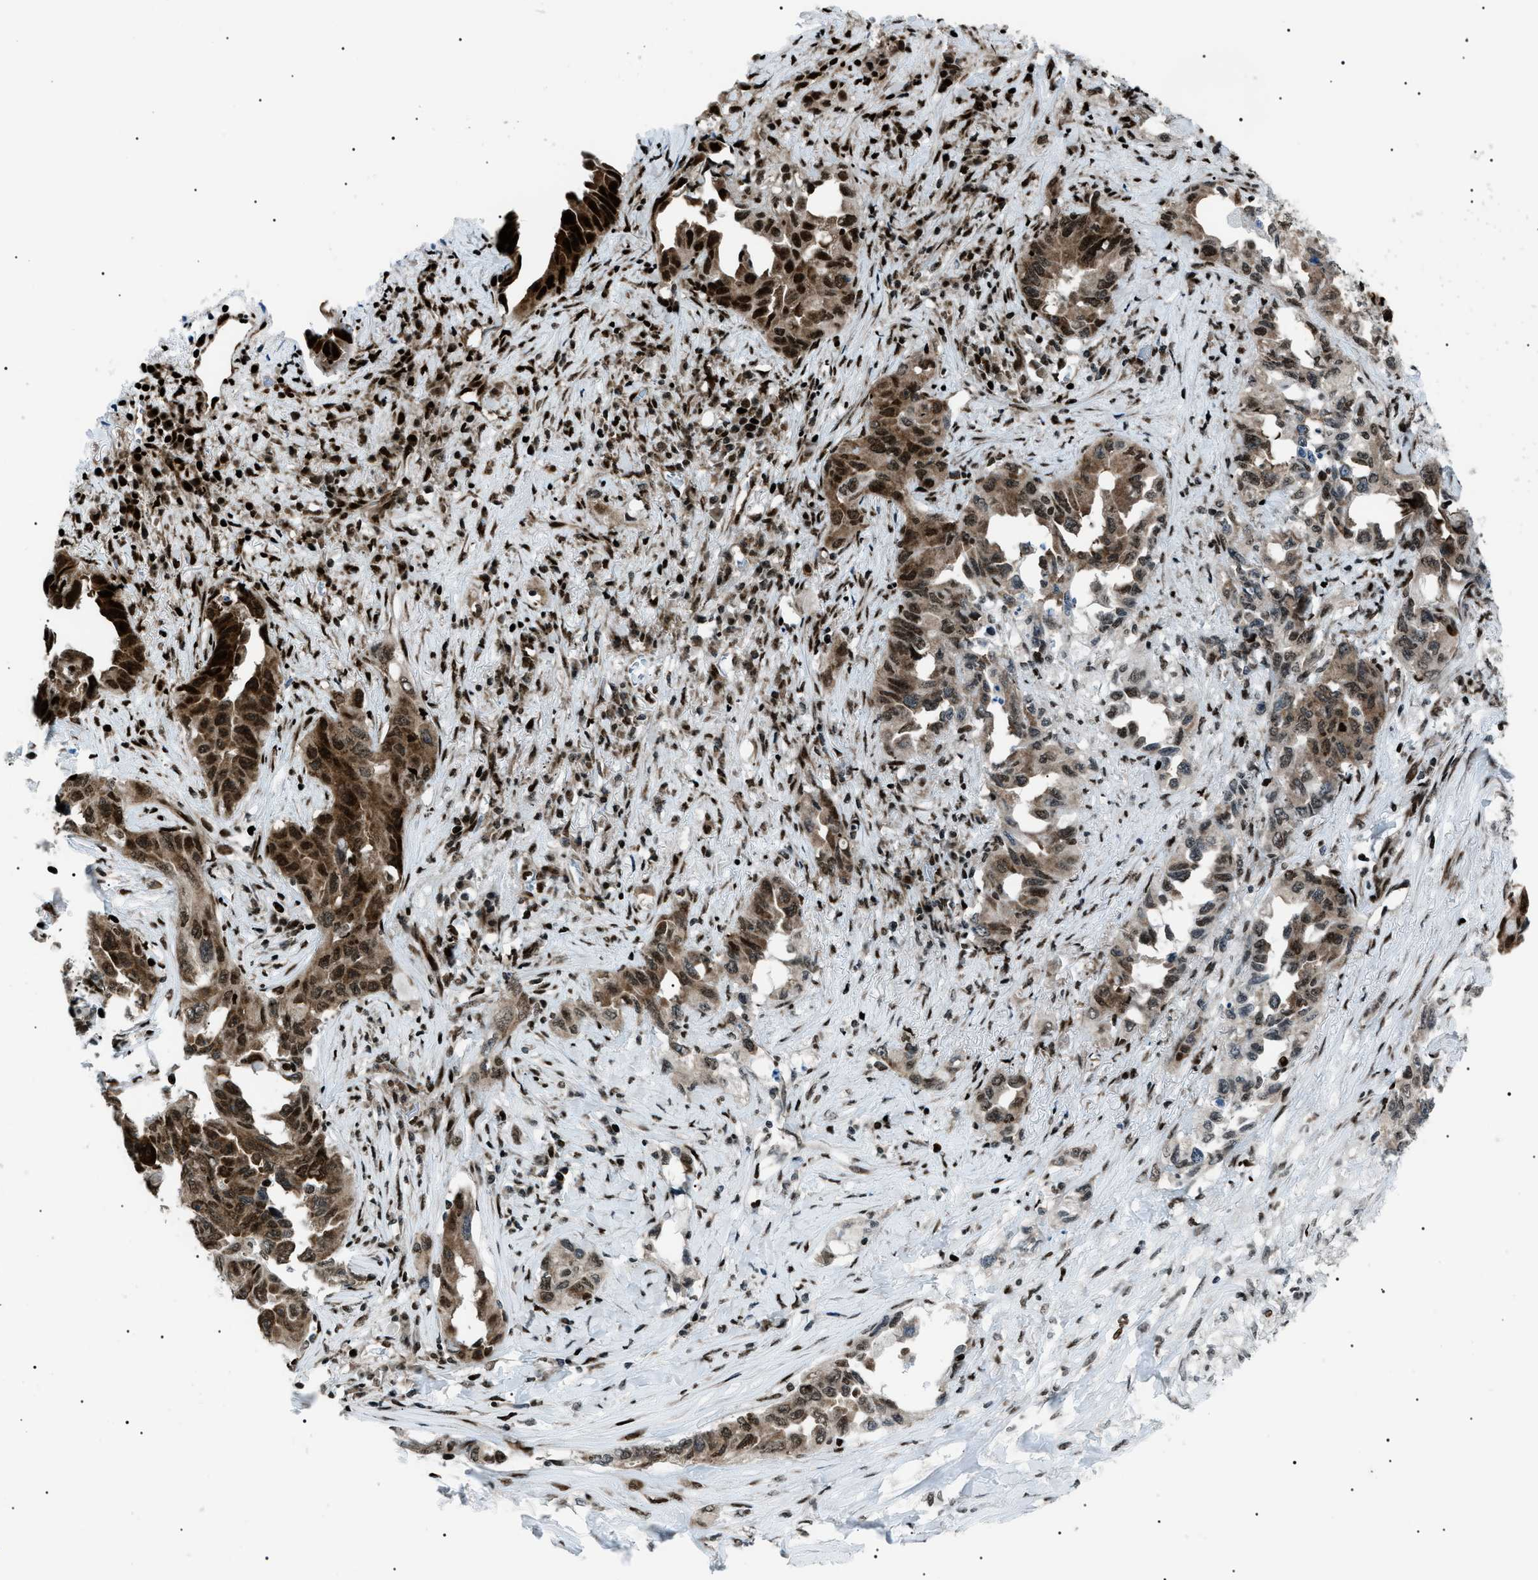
{"staining": {"intensity": "strong", "quantity": ">75%", "location": "cytoplasmic/membranous,nuclear"}, "tissue": "lung cancer", "cell_type": "Tumor cells", "image_type": "cancer", "snomed": [{"axis": "morphology", "description": "Adenocarcinoma, NOS"}, {"axis": "topography", "description": "Lung"}], "caption": "A micrograph showing strong cytoplasmic/membranous and nuclear expression in about >75% of tumor cells in lung adenocarcinoma, as visualized by brown immunohistochemical staining.", "gene": "HNRNPK", "patient": {"sex": "female", "age": 51}}